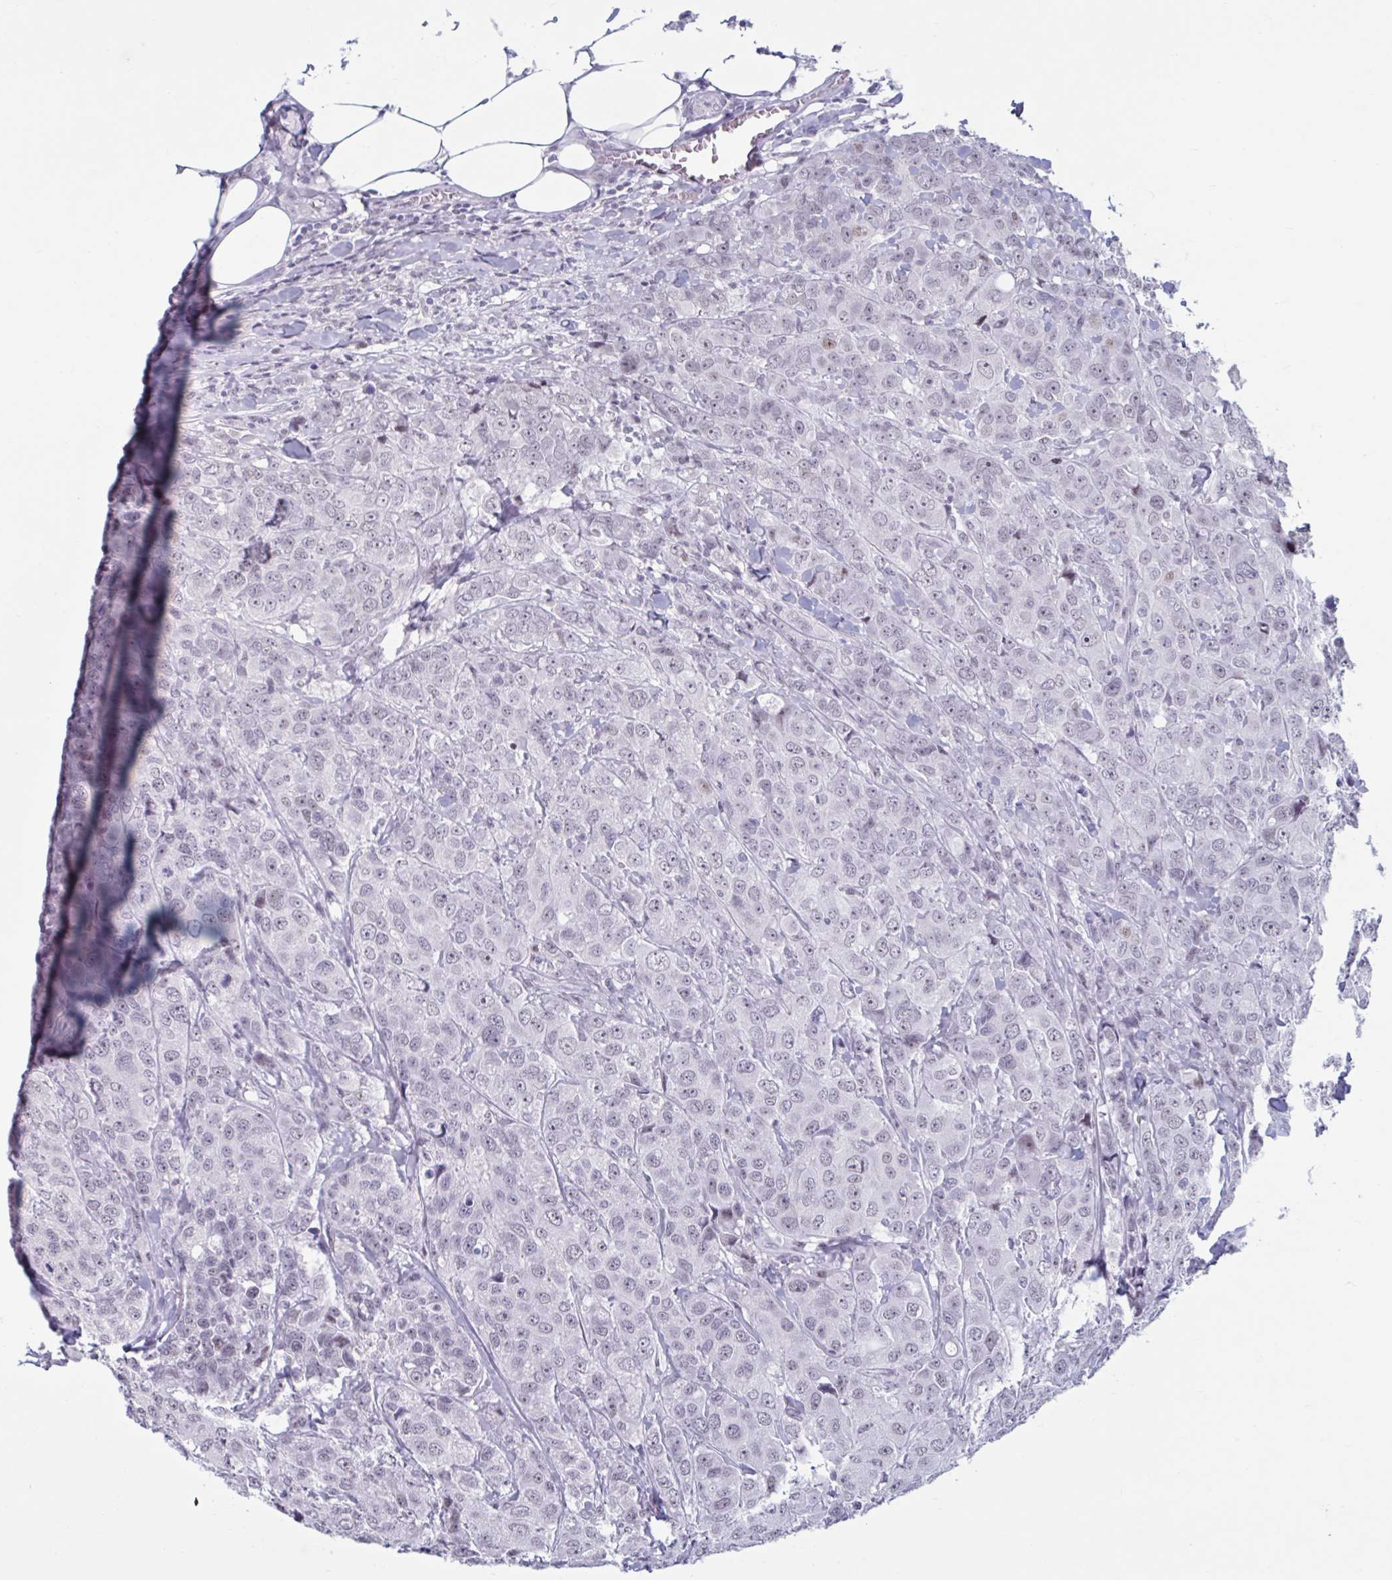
{"staining": {"intensity": "weak", "quantity": "<25%", "location": "nuclear"}, "tissue": "breast cancer", "cell_type": "Tumor cells", "image_type": "cancer", "snomed": [{"axis": "morphology", "description": "Duct carcinoma"}, {"axis": "topography", "description": "Breast"}], "caption": "An IHC image of breast invasive ductal carcinoma is shown. There is no staining in tumor cells of breast invasive ductal carcinoma.", "gene": "HSD17B6", "patient": {"sex": "female", "age": 43}}